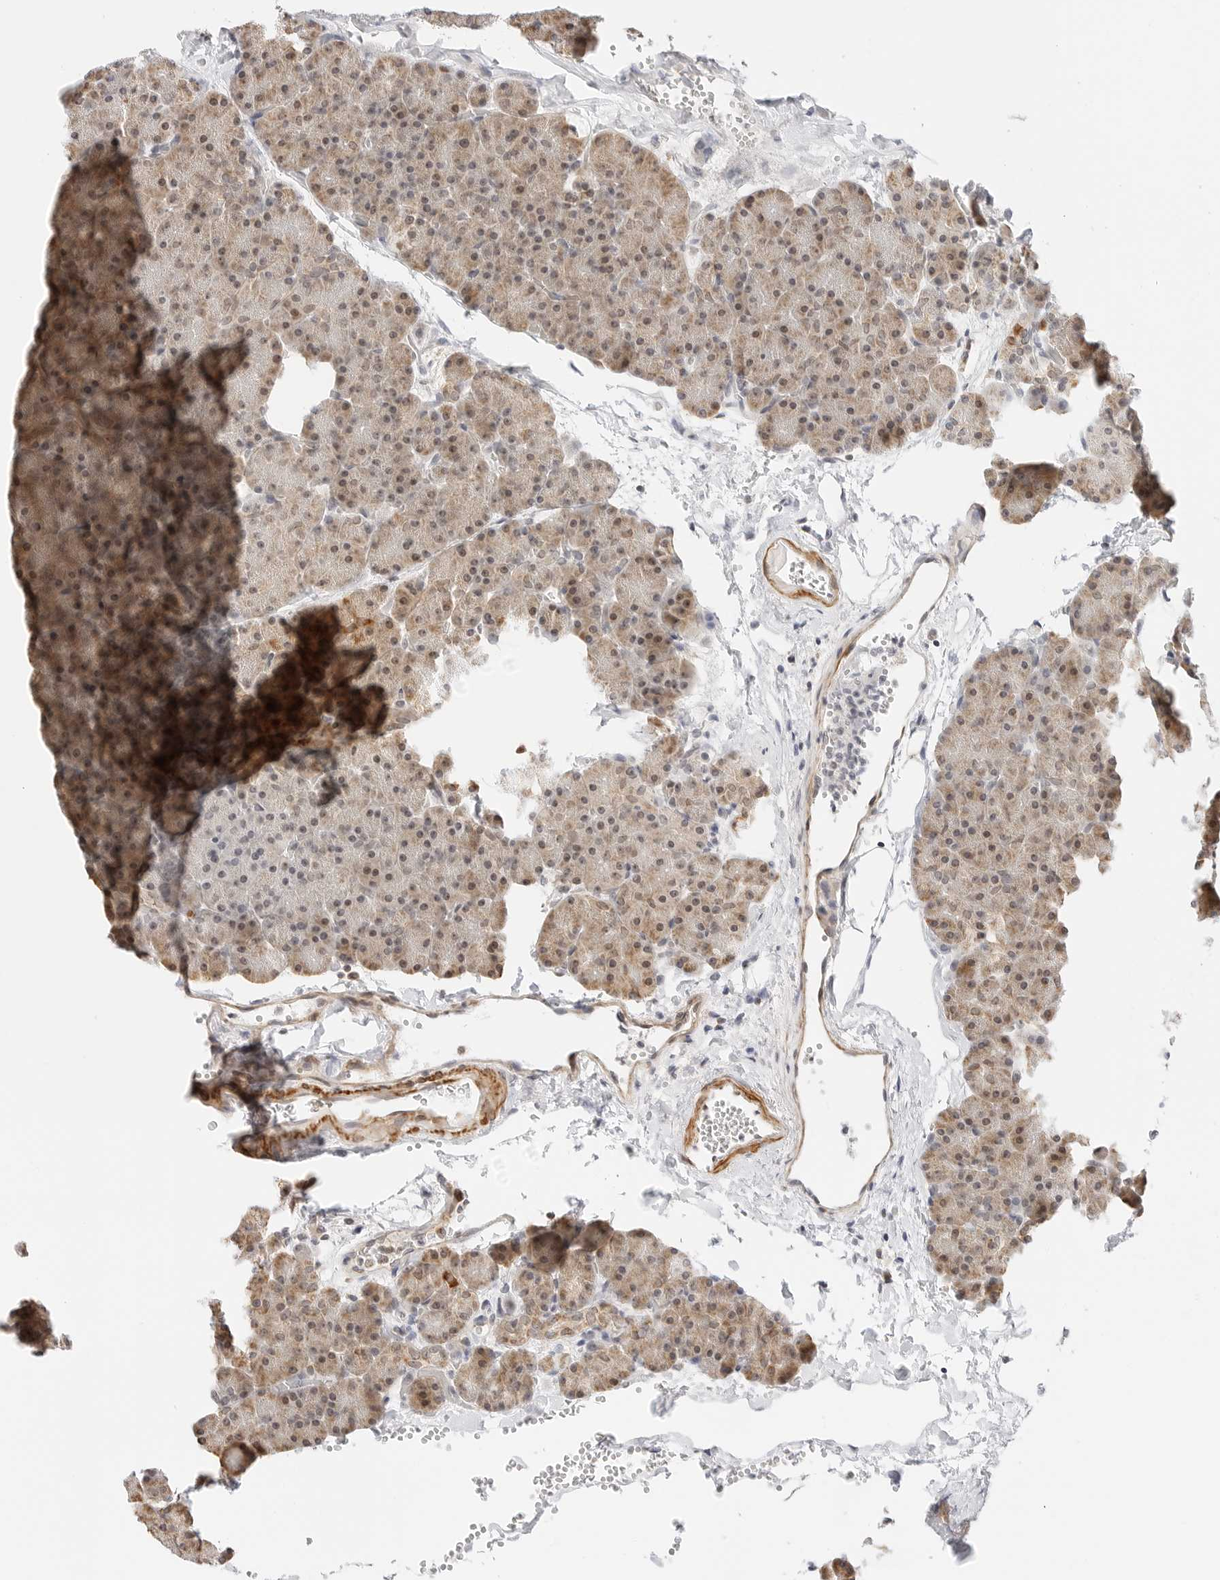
{"staining": {"intensity": "moderate", "quantity": ">75%", "location": "cytoplasmic/membranous,nuclear"}, "tissue": "pancreas", "cell_type": "Exocrine glandular cells", "image_type": "normal", "snomed": [{"axis": "morphology", "description": "Normal tissue, NOS"}, {"axis": "morphology", "description": "Carcinoid, malignant, NOS"}, {"axis": "topography", "description": "Pancreas"}], "caption": "Immunohistochemistry photomicrograph of benign human pancreas stained for a protein (brown), which shows medium levels of moderate cytoplasmic/membranous,nuclear expression in approximately >75% of exocrine glandular cells.", "gene": "GORAB", "patient": {"sex": "female", "age": 35}}